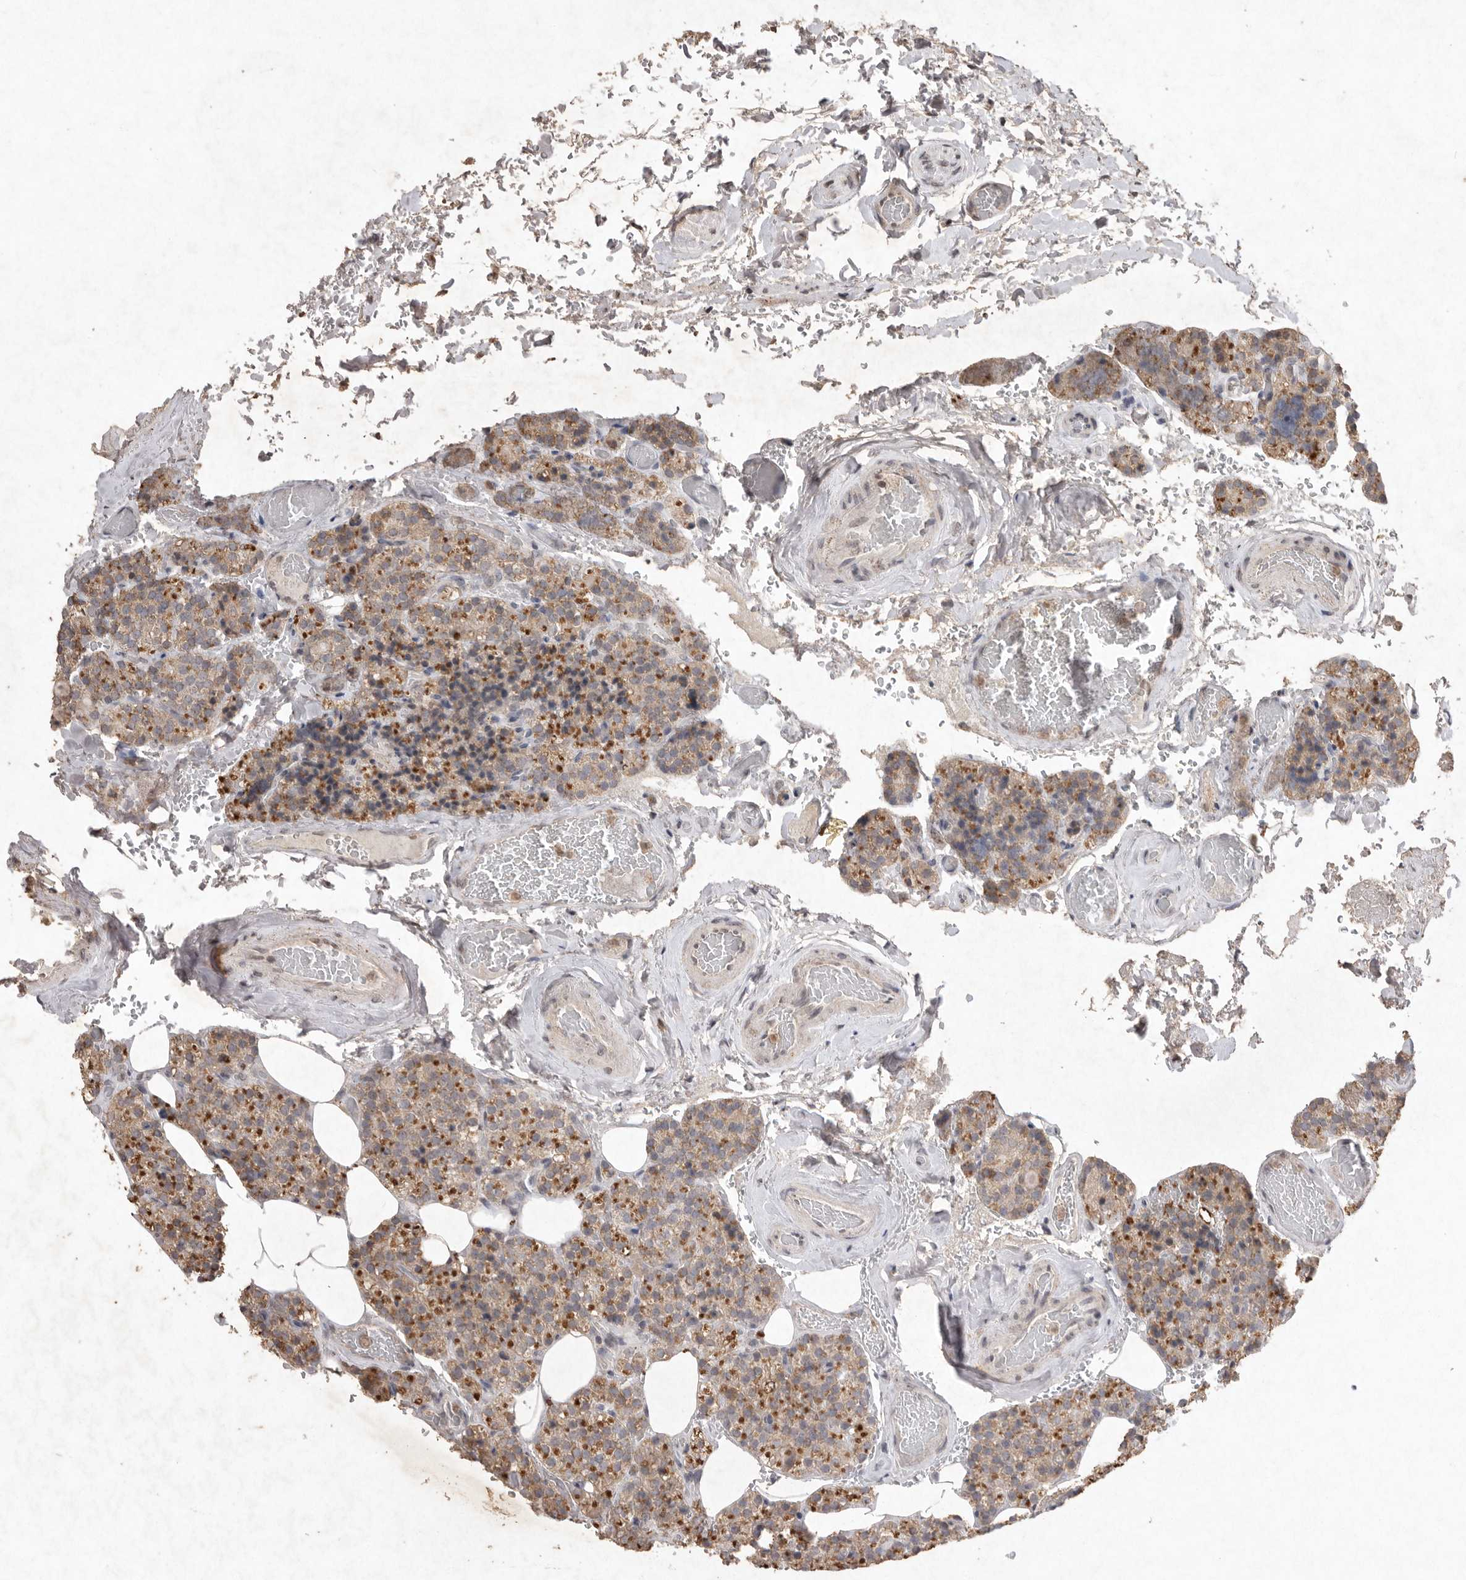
{"staining": {"intensity": "moderate", "quantity": ">75%", "location": "cytoplasmic/membranous"}, "tissue": "parathyroid gland", "cell_type": "Glandular cells", "image_type": "normal", "snomed": [{"axis": "morphology", "description": "Normal tissue, NOS"}, {"axis": "topography", "description": "Parathyroid gland"}], "caption": "Parathyroid gland was stained to show a protein in brown. There is medium levels of moderate cytoplasmic/membranous staining in about >75% of glandular cells.", "gene": "APLNR", "patient": {"sex": "male", "age": 87}}